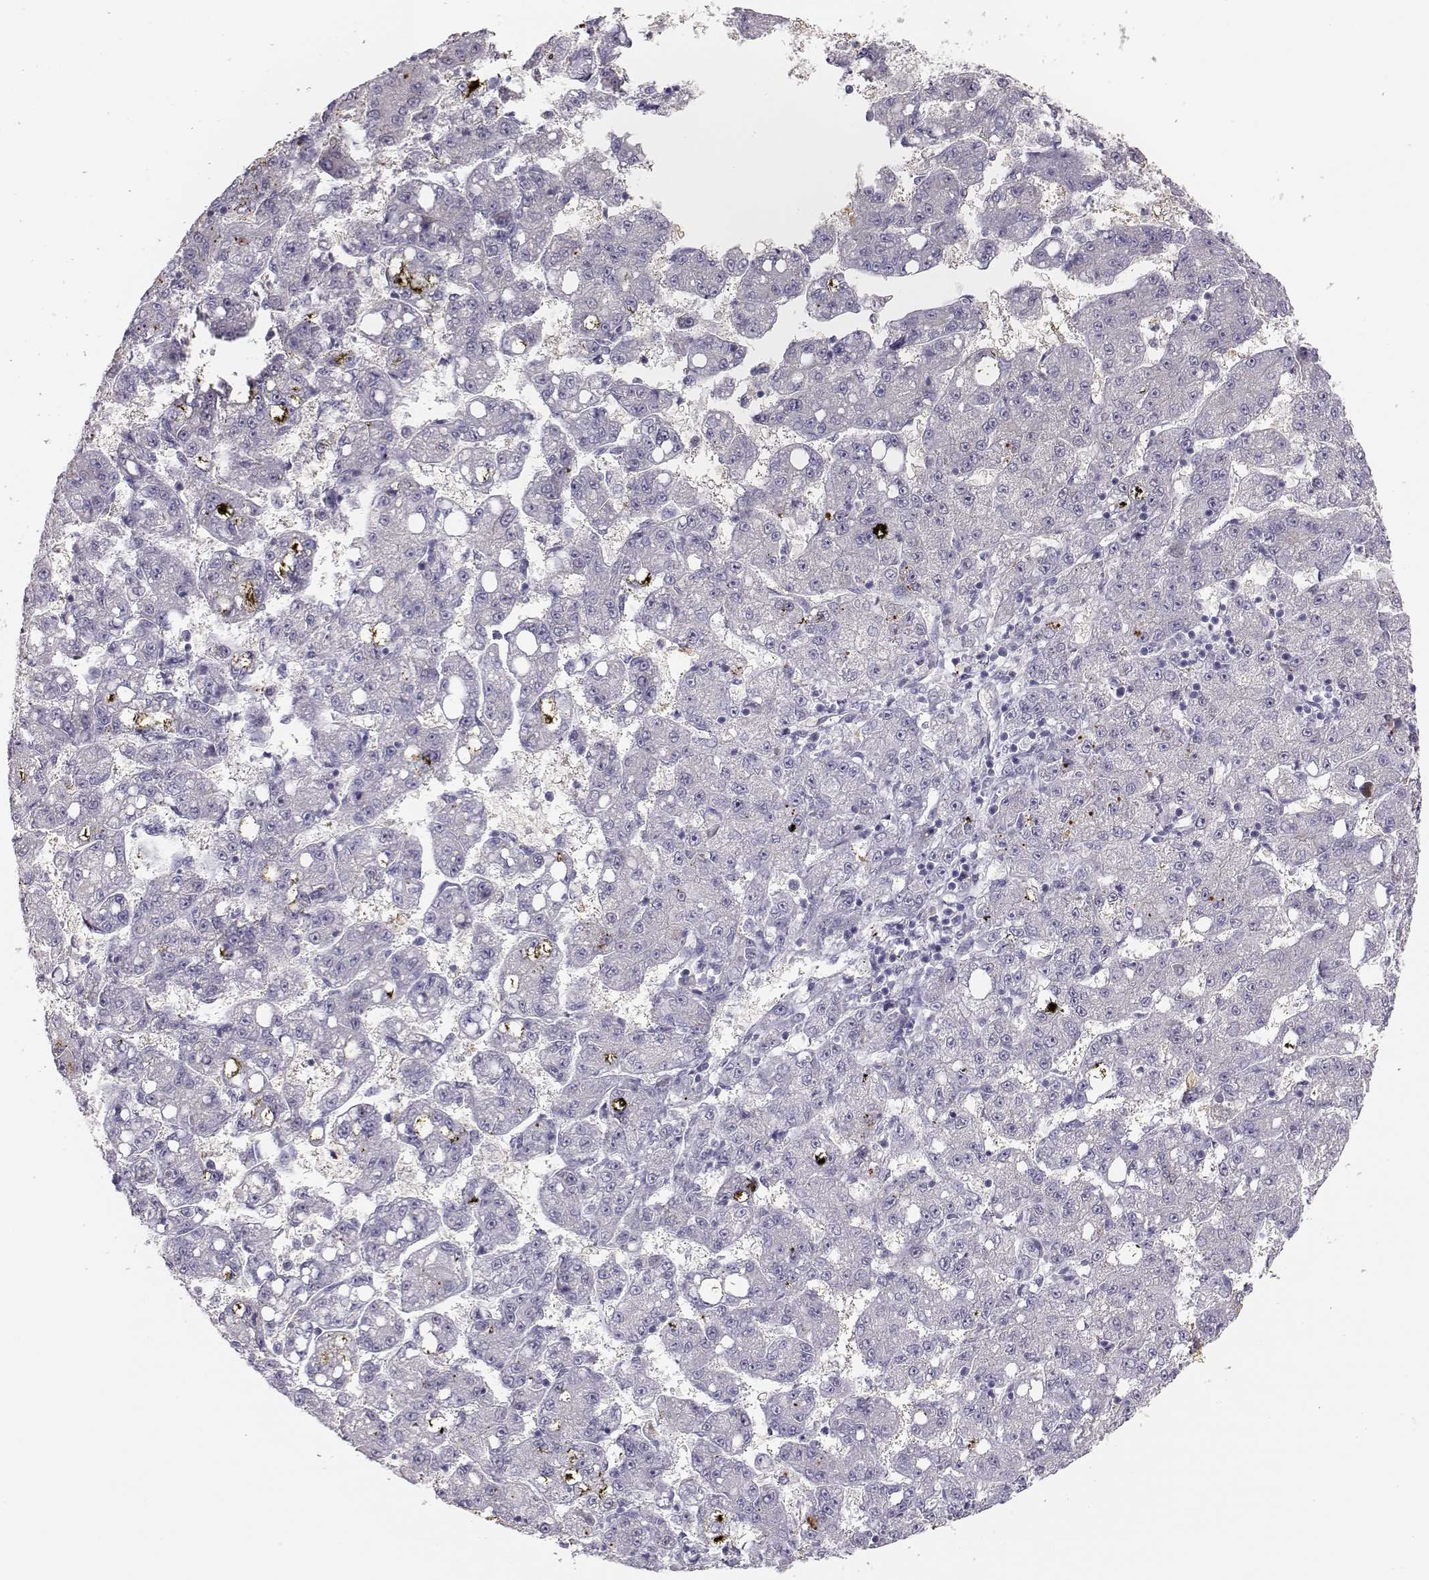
{"staining": {"intensity": "negative", "quantity": "none", "location": "none"}, "tissue": "liver cancer", "cell_type": "Tumor cells", "image_type": "cancer", "snomed": [{"axis": "morphology", "description": "Carcinoma, Hepatocellular, NOS"}, {"axis": "topography", "description": "Liver"}], "caption": "A high-resolution histopathology image shows IHC staining of hepatocellular carcinoma (liver), which demonstrates no significant staining in tumor cells. Nuclei are stained in blue.", "gene": "TTC26", "patient": {"sex": "female", "age": 65}}